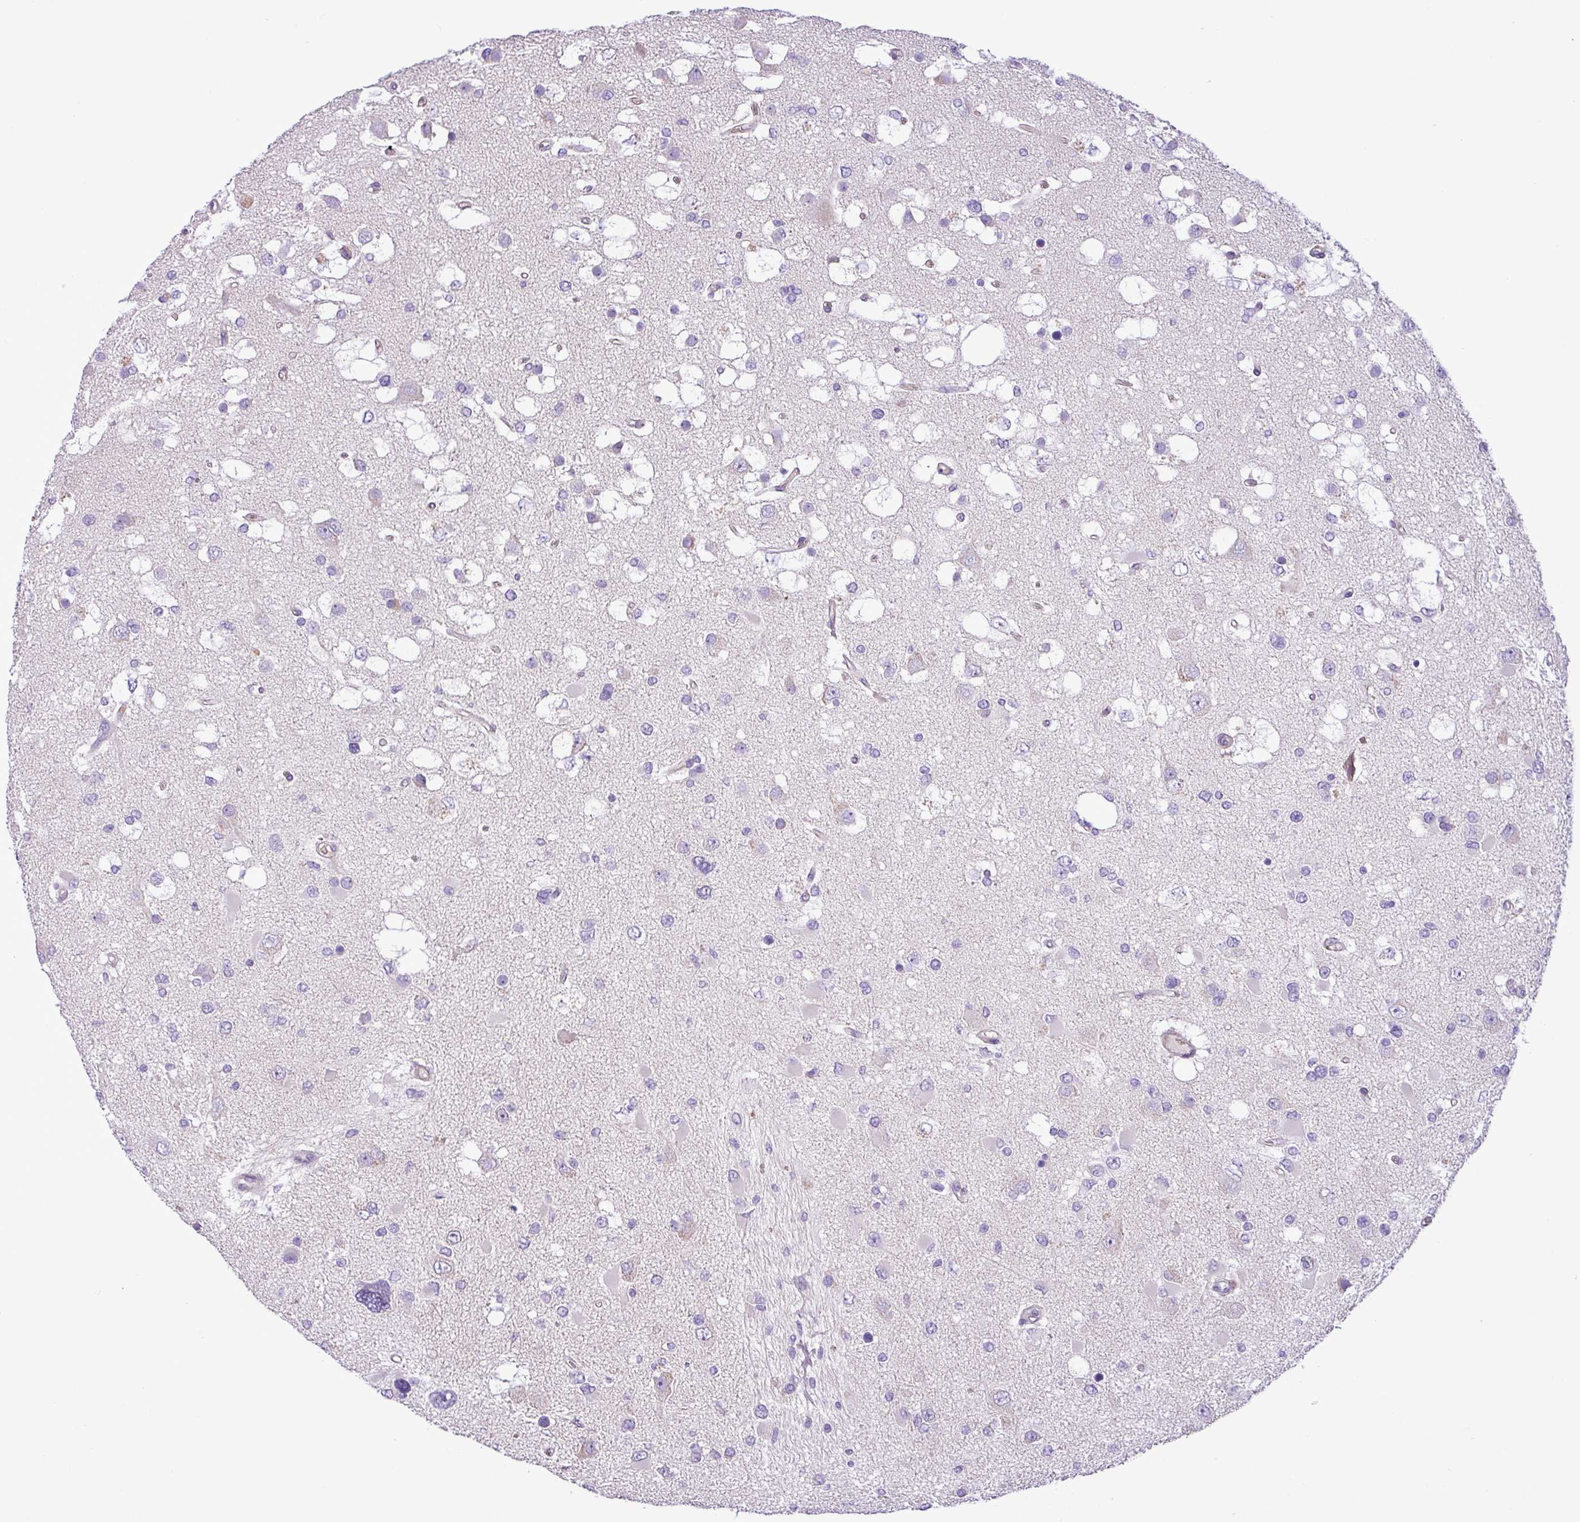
{"staining": {"intensity": "negative", "quantity": "none", "location": "none"}, "tissue": "glioma", "cell_type": "Tumor cells", "image_type": "cancer", "snomed": [{"axis": "morphology", "description": "Glioma, malignant, High grade"}, {"axis": "topography", "description": "Brain"}], "caption": "Immunohistochemical staining of high-grade glioma (malignant) shows no significant expression in tumor cells.", "gene": "C11orf91", "patient": {"sex": "male", "age": 53}}